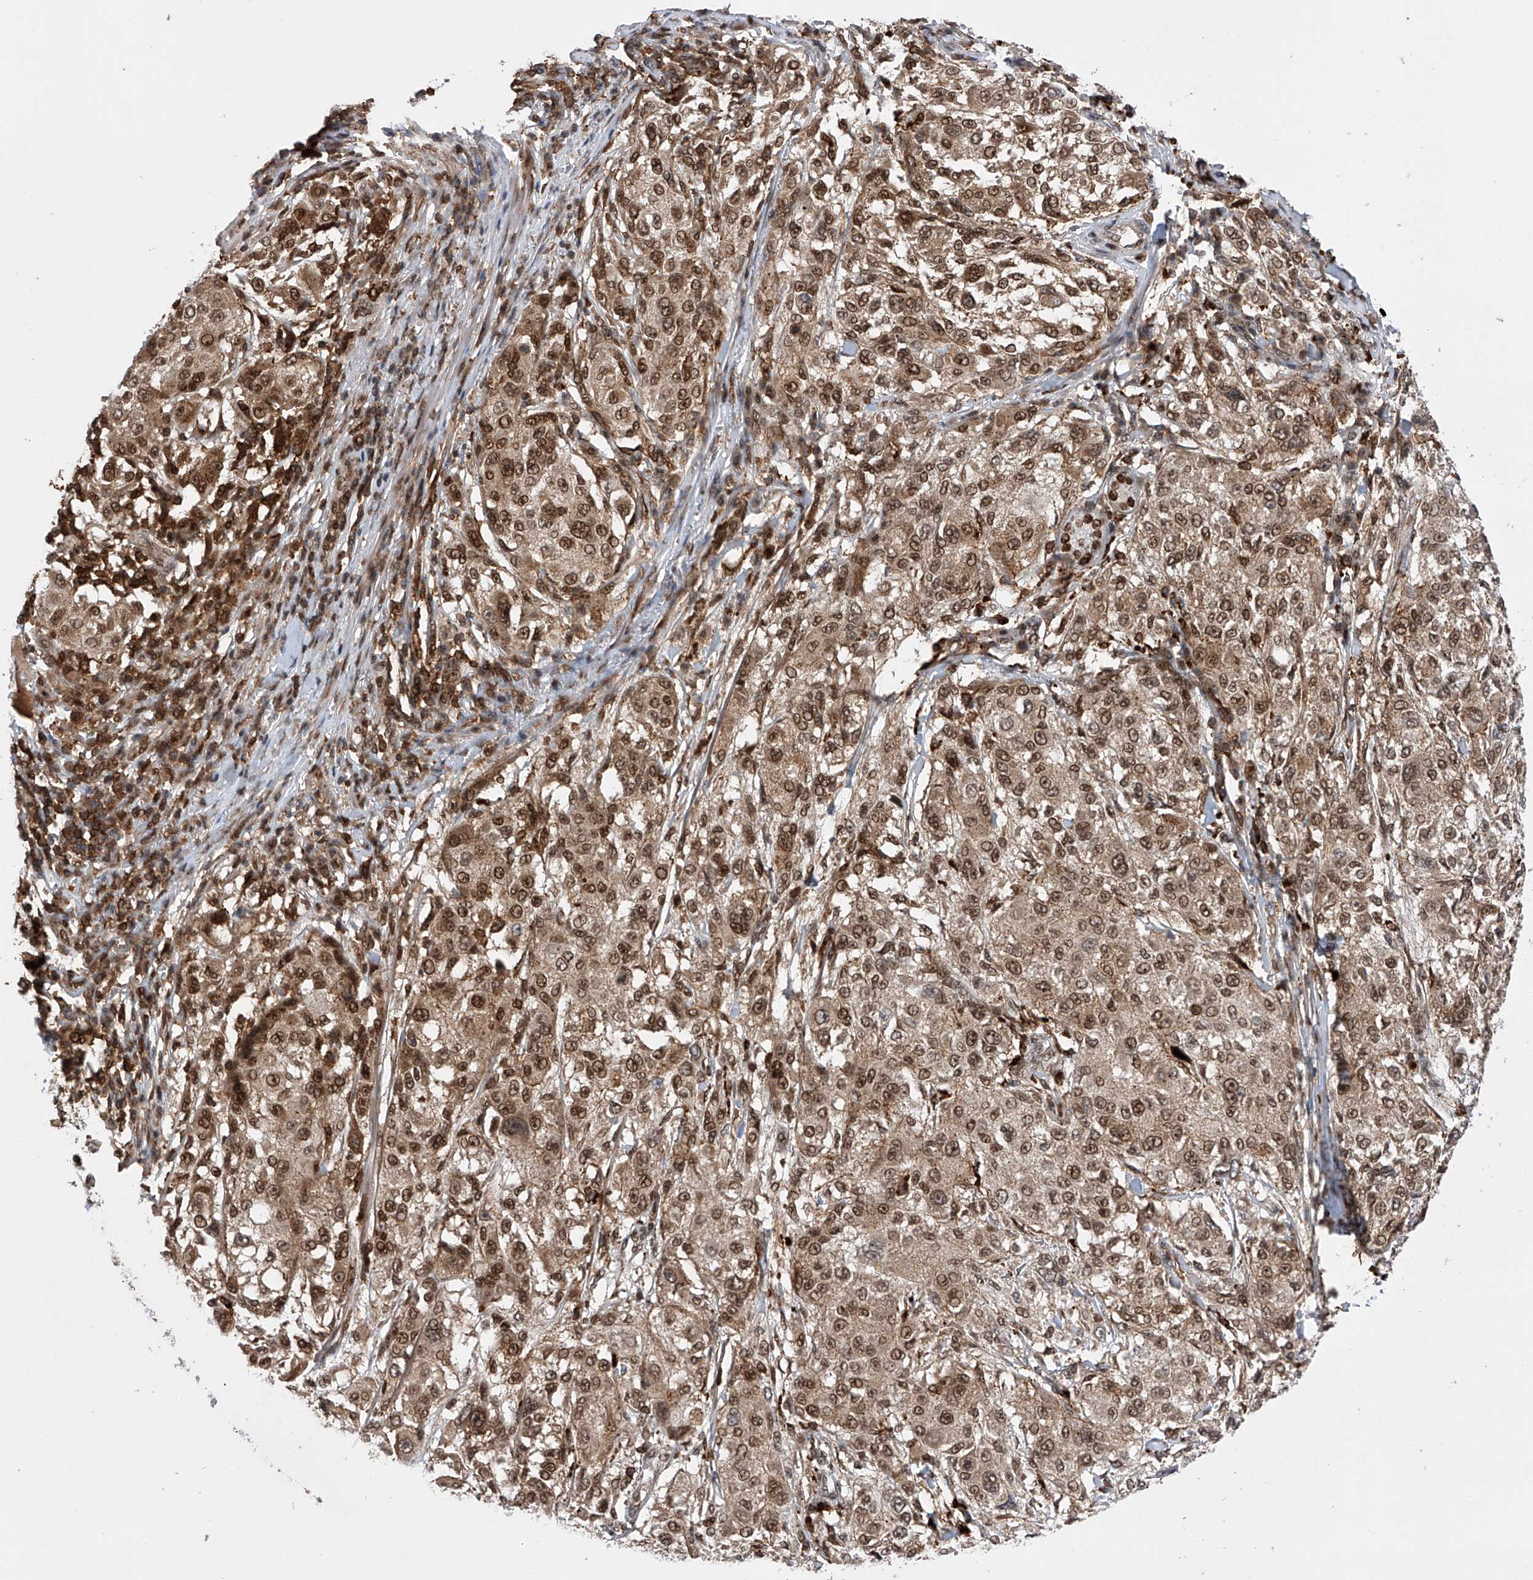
{"staining": {"intensity": "moderate", "quantity": ">75%", "location": "cytoplasmic/membranous,nuclear"}, "tissue": "melanoma", "cell_type": "Tumor cells", "image_type": "cancer", "snomed": [{"axis": "morphology", "description": "Necrosis, NOS"}, {"axis": "morphology", "description": "Malignant melanoma, NOS"}, {"axis": "topography", "description": "Skin"}], "caption": "Tumor cells display moderate cytoplasmic/membranous and nuclear expression in about >75% of cells in melanoma.", "gene": "ZNF280D", "patient": {"sex": "female", "age": 87}}